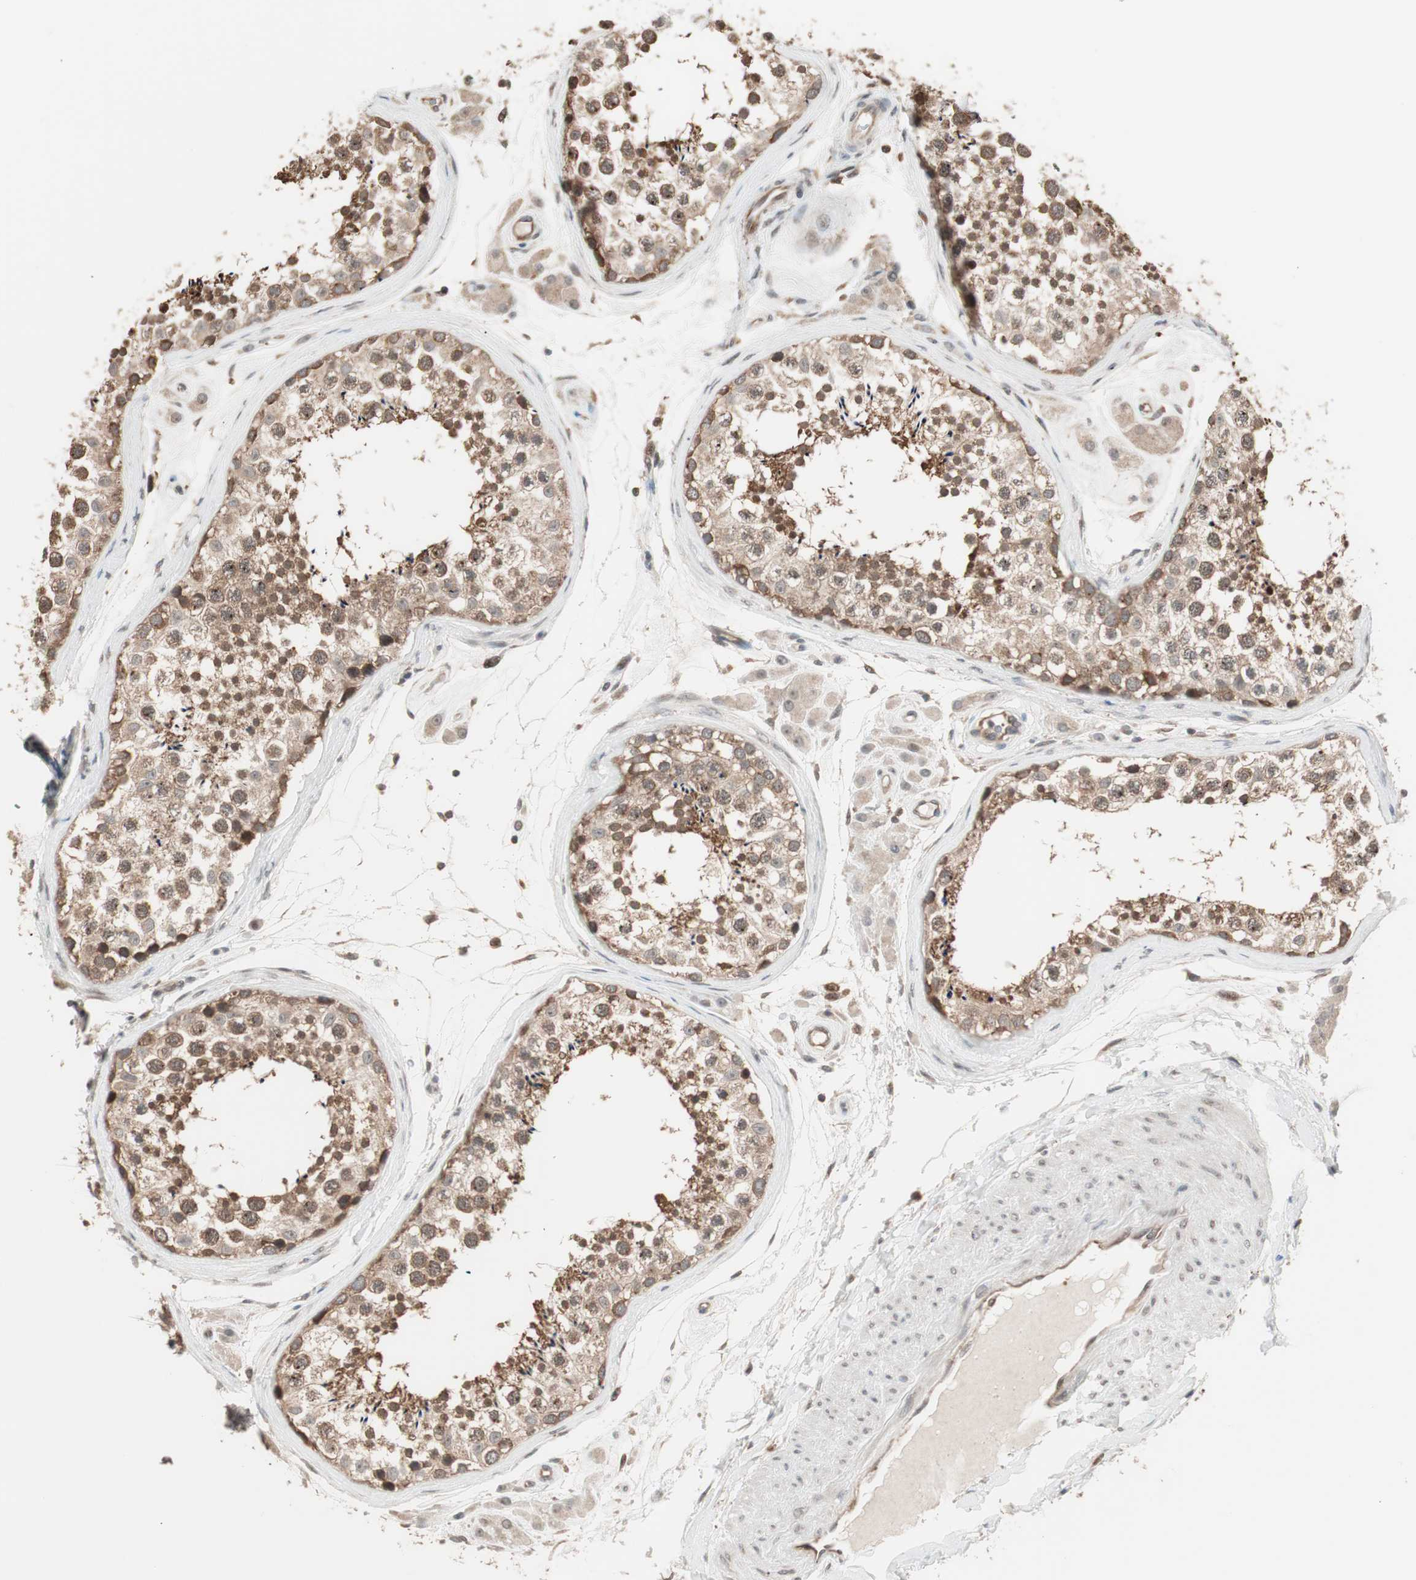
{"staining": {"intensity": "moderate", "quantity": ">75%", "location": "cytoplasmic/membranous"}, "tissue": "testis", "cell_type": "Cells in seminiferous ducts", "image_type": "normal", "snomed": [{"axis": "morphology", "description": "Normal tissue, NOS"}, {"axis": "topography", "description": "Testis"}], "caption": "Protein expression analysis of benign testis demonstrates moderate cytoplasmic/membranous expression in about >75% of cells in seminiferous ducts. (DAB = brown stain, brightfield microscopy at high magnification).", "gene": "FBXO5", "patient": {"sex": "male", "age": 46}}